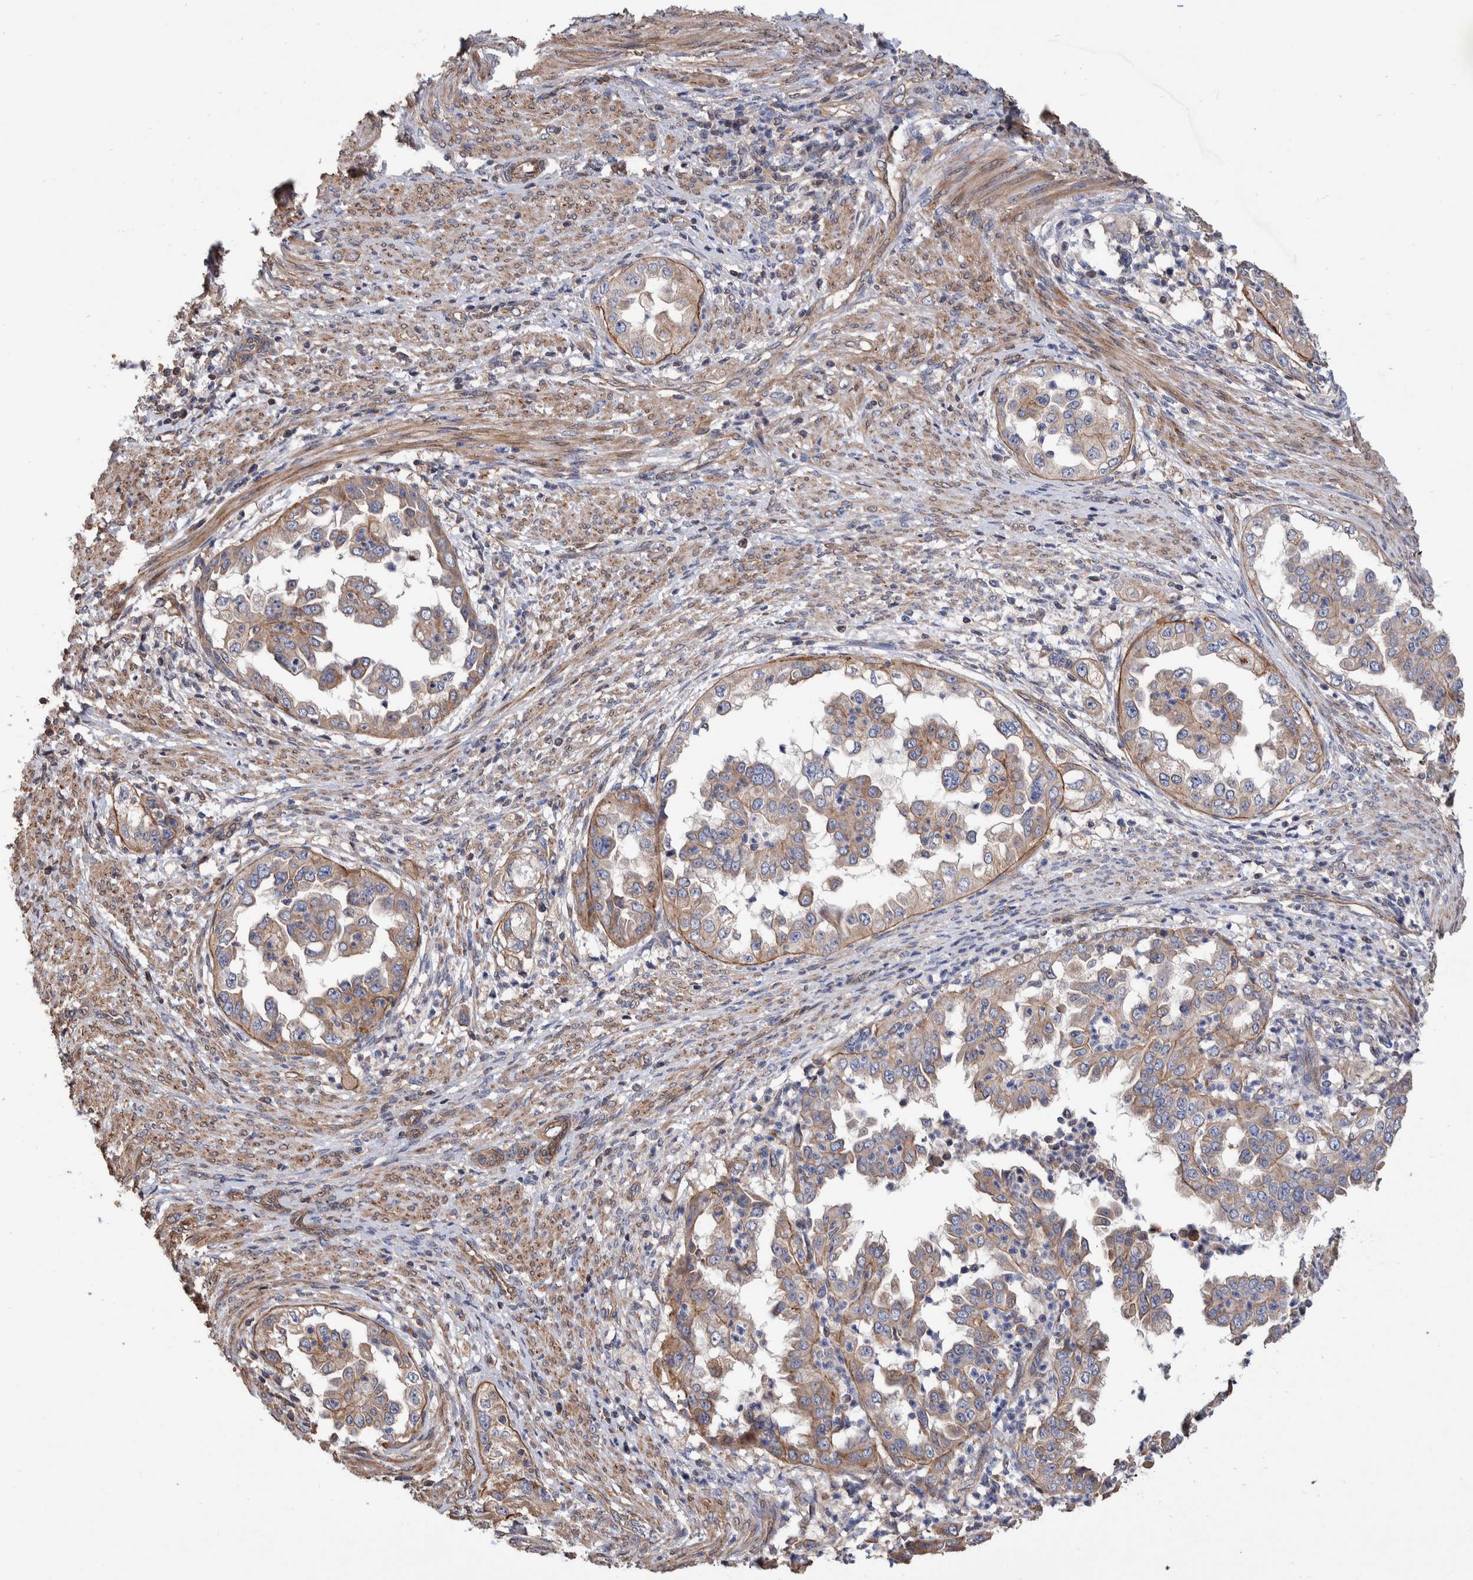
{"staining": {"intensity": "weak", "quantity": "25%-75%", "location": "cytoplasmic/membranous"}, "tissue": "endometrial cancer", "cell_type": "Tumor cells", "image_type": "cancer", "snomed": [{"axis": "morphology", "description": "Adenocarcinoma, NOS"}, {"axis": "topography", "description": "Endometrium"}], "caption": "The immunohistochemical stain labels weak cytoplasmic/membranous expression in tumor cells of endometrial cancer (adenocarcinoma) tissue. (DAB = brown stain, brightfield microscopy at high magnification).", "gene": "SLC45A4", "patient": {"sex": "female", "age": 85}}